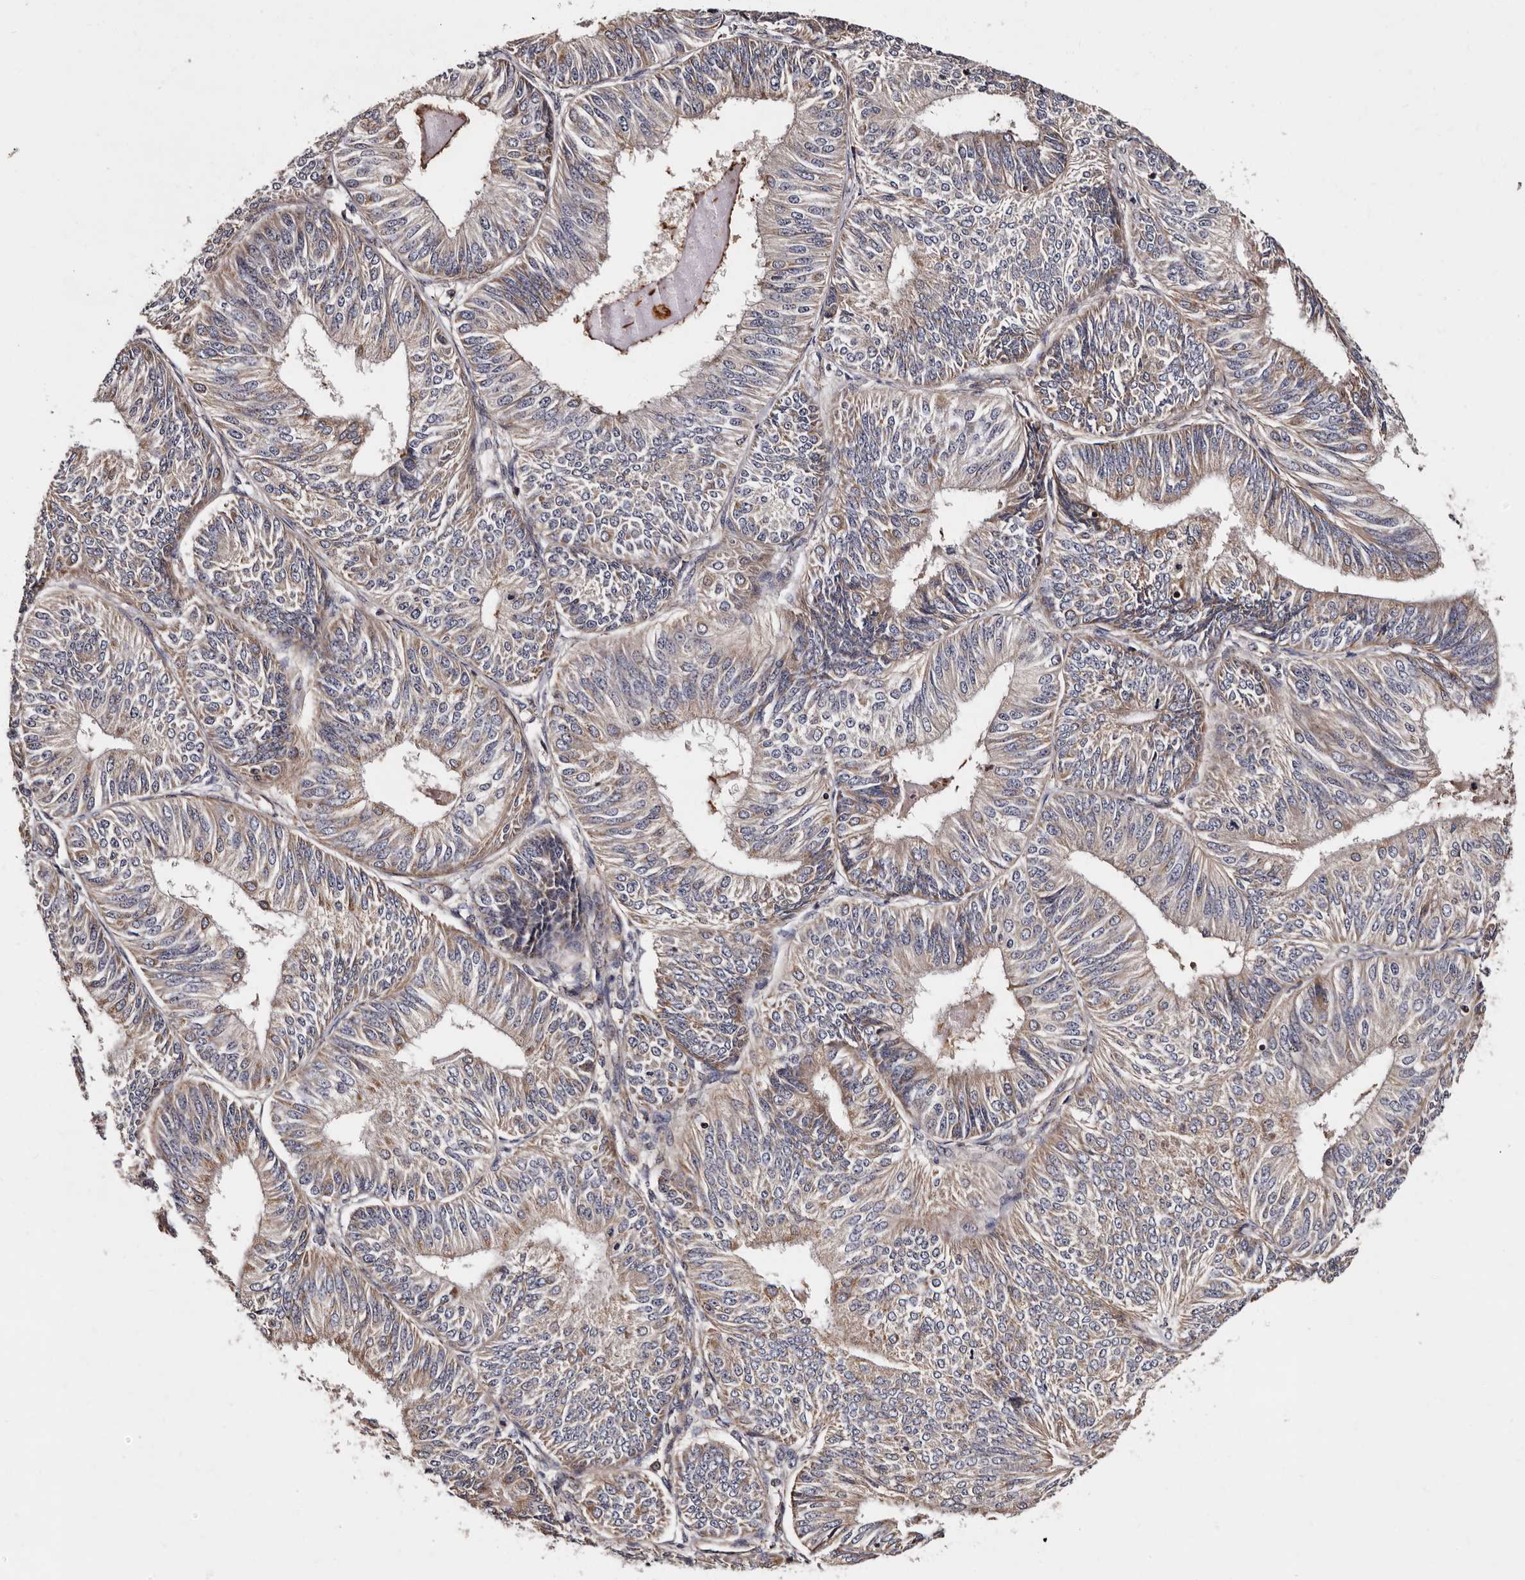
{"staining": {"intensity": "weak", "quantity": "25%-75%", "location": "cytoplasmic/membranous"}, "tissue": "endometrial cancer", "cell_type": "Tumor cells", "image_type": "cancer", "snomed": [{"axis": "morphology", "description": "Adenocarcinoma, NOS"}, {"axis": "topography", "description": "Endometrium"}], "caption": "This histopathology image reveals endometrial adenocarcinoma stained with immunohistochemistry to label a protein in brown. The cytoplasmic/membranous of tumor cells show weak positivity for the protein. Nuclei are counter-stained blue.", "gene": "ADCK5", "patient": {"sex": "female", "age": 58}}